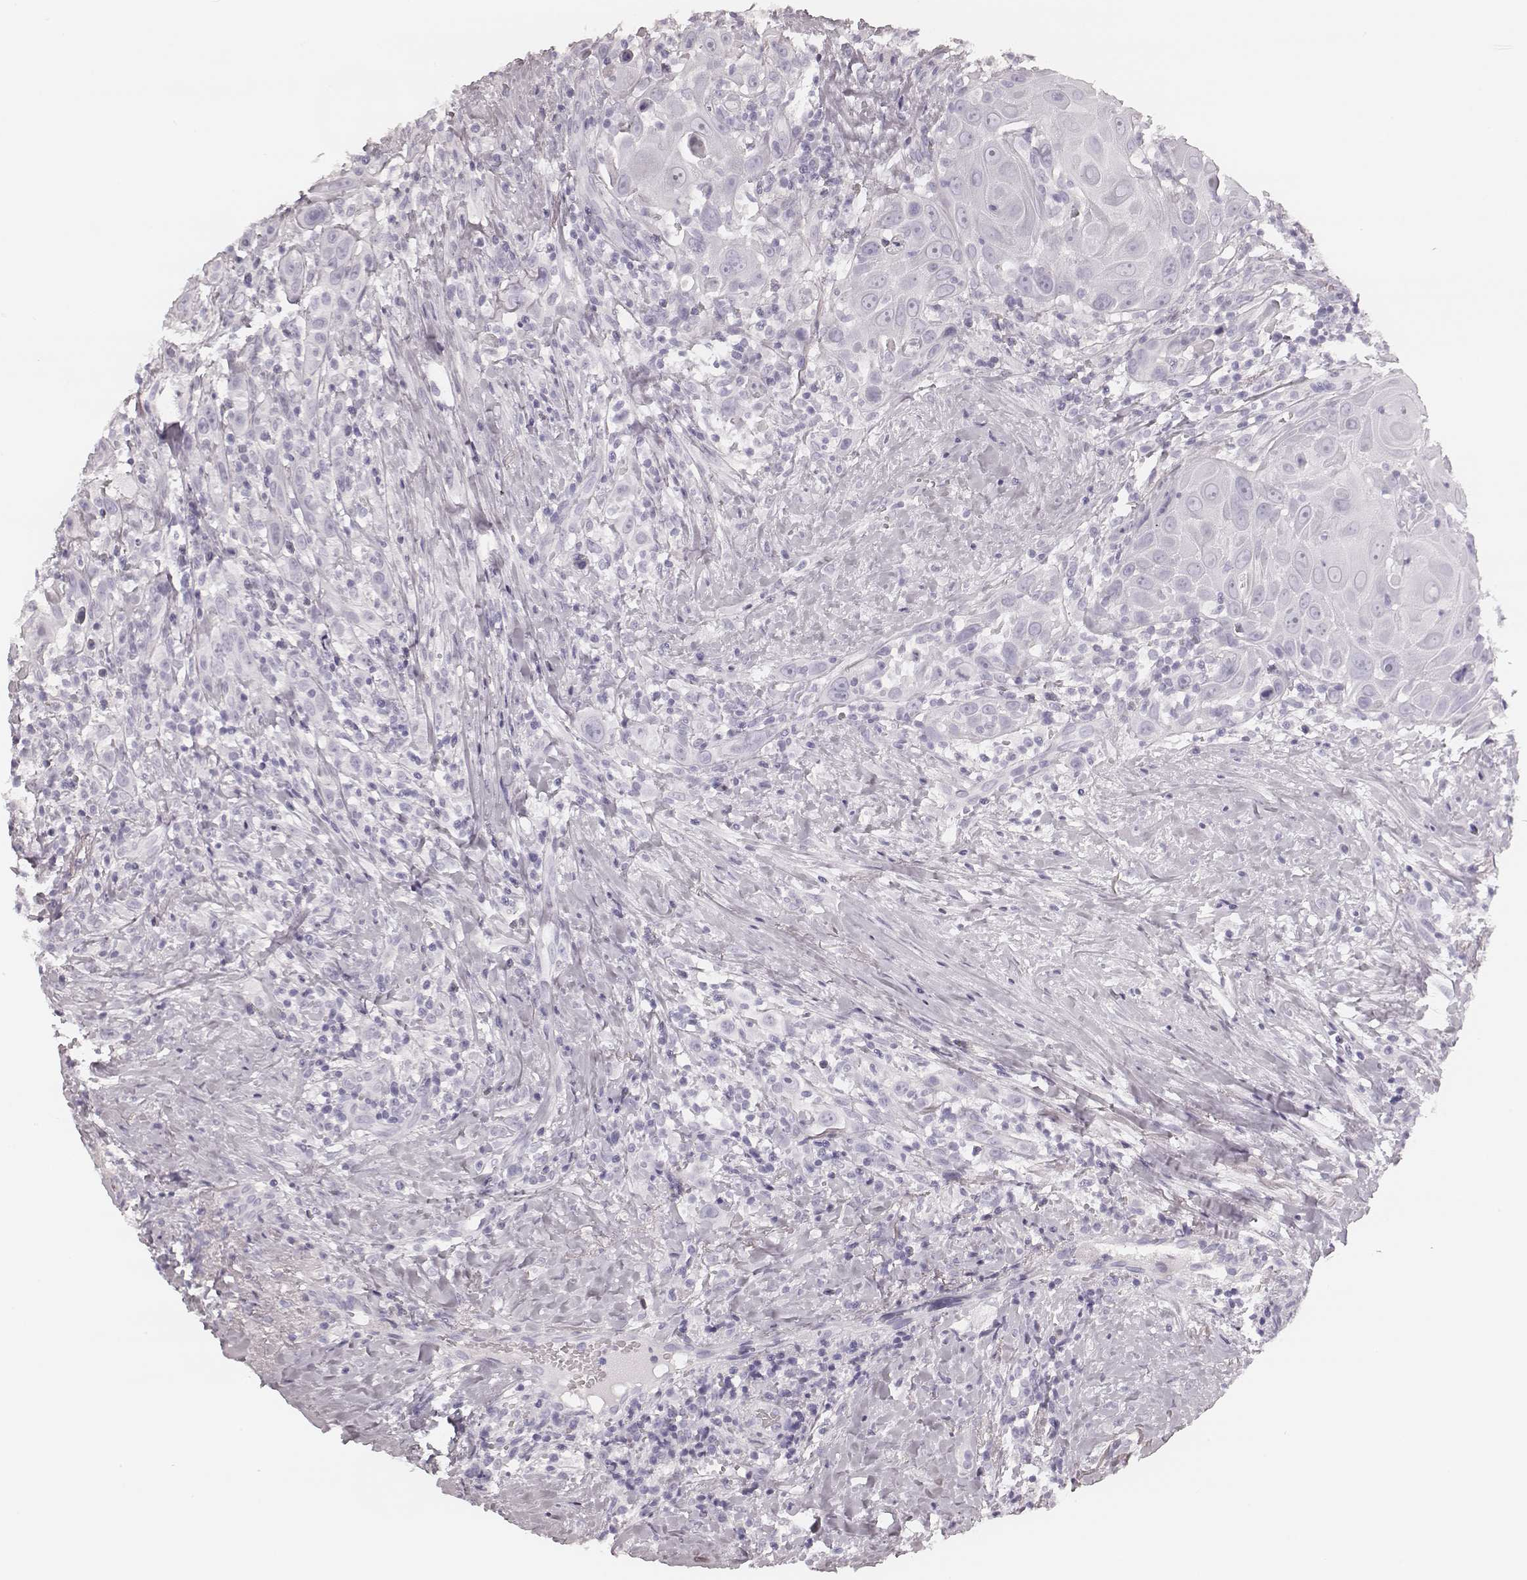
{"staining": {"intensity": "negative", "quantity": "none", "location": "none"}, "tissue": "head and neck cancer", "cell_type": "Tumor cells", "image_type": "cancer", "snomed": [{"axis": "morphology", "description": "Squamous cell carcinoma, NOS"}, {"axis": "topography", "description": "Head-Neck"}], "caption": "An immunohistochemistry photomicrograph of head and neck squamous cell carcinoma is shown. There is no staining in tumor cells of head and neck squamous cell carcinoma.", "gene": "MSX1", "patient": {"sex": "female", "age": 95}}